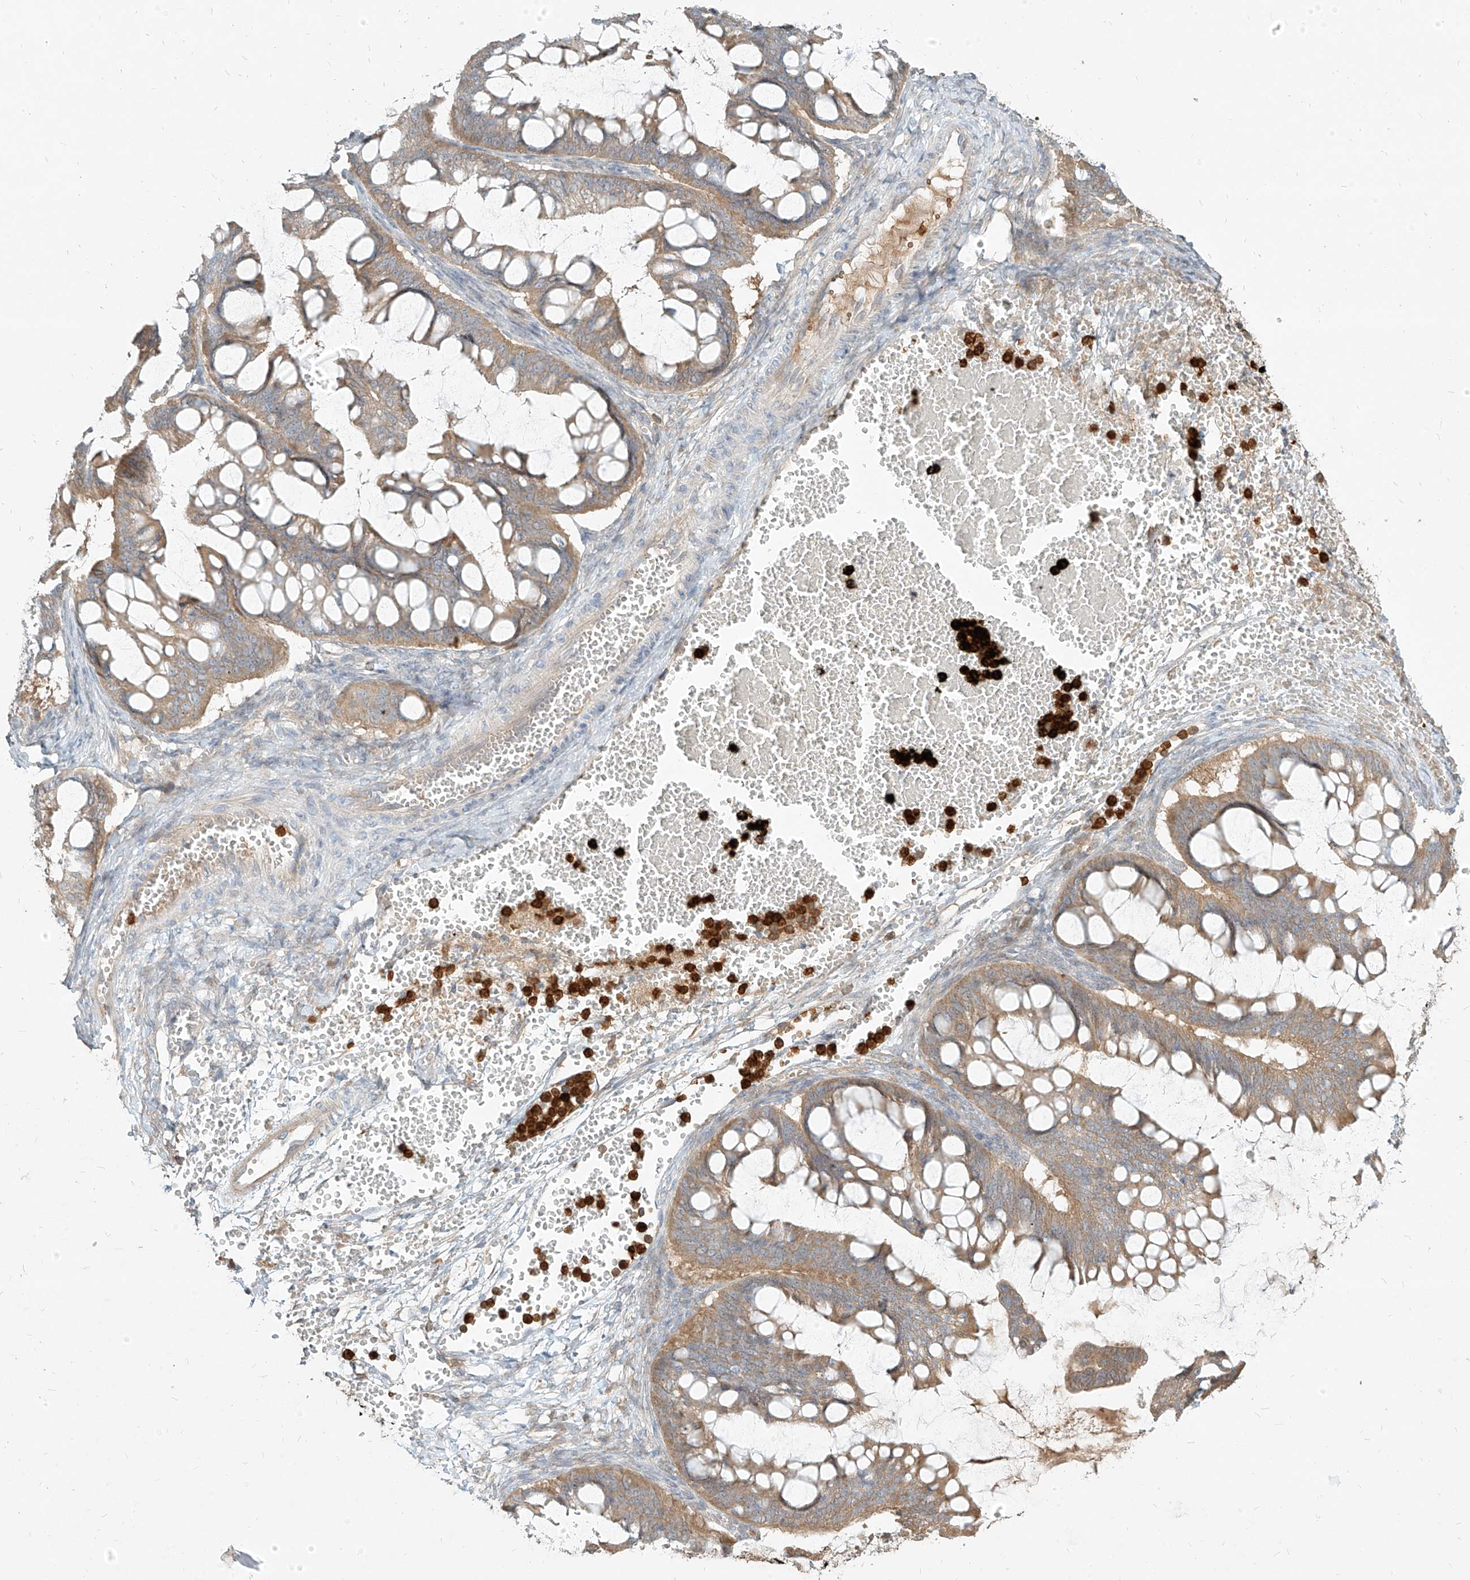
{"staining": {"intensity": "moderate", "quantity": "<25%", "location": "cytoplasmic/membranous"}, "tissue": "ovarian cancer", "cell_type": "Tumor cells", "image_type": "cancer", "snomed": [{"axis": "morphology", "description": "Cystadenocarcinoma, mucinous, NOS"}, {"axis": "topography", "description": "Ovary"}], "caption": "Immunohistochemical staining of ovarian cancer demonstrates moderate cytoplasmic/membranous protein expression in approximately <25% of tumor cells. The staining was performed using DAB to visualize the protein expression in brown, while the nuclei were stained in blue with hematoxylin (Magnification: 20x).", "gene": "PGD", "patient": {"sex": "female", "age": 73}}